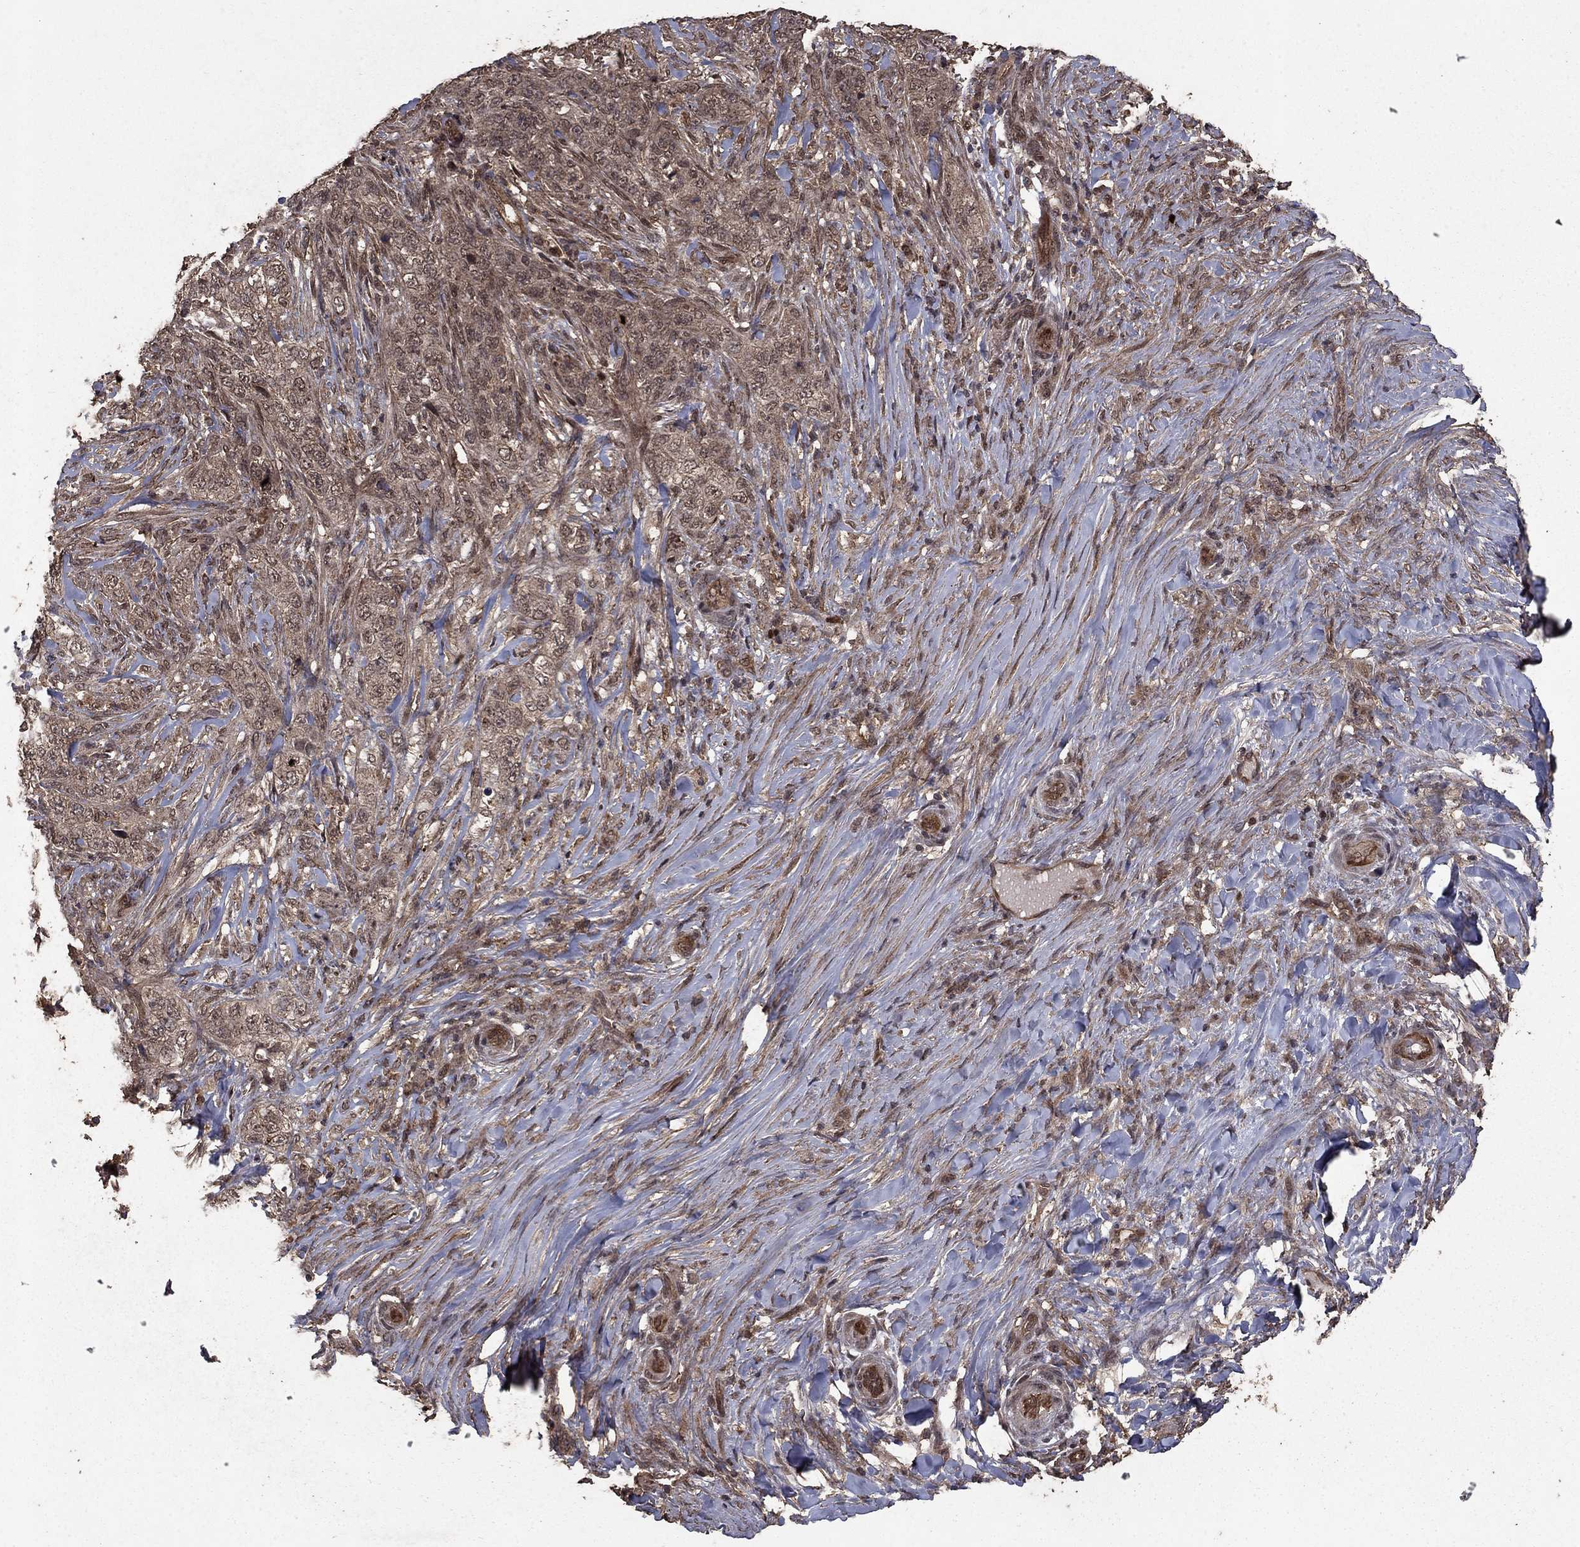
{"staining": {"intensity": "weak", "quantity": "25%-75%", "location": "cytoplasmic/membranous"}, "tissue": "skin cancer", "cell_type": "Tumor cells", "image_type": "cancer", "snomed": [{"axis": "morphology", "description": "Basal cell carcinoma"}, {"axis": "topography", "description": "Skin"}], "caption": "Skin cancer stained with DAB immunohistochemistry reveals low levels of weak cytoplasmic/membranous staining in about 25%-75% of tumor cells.", "gene": "PRDM1", "patient": {"sex": "female", "age": 69}}